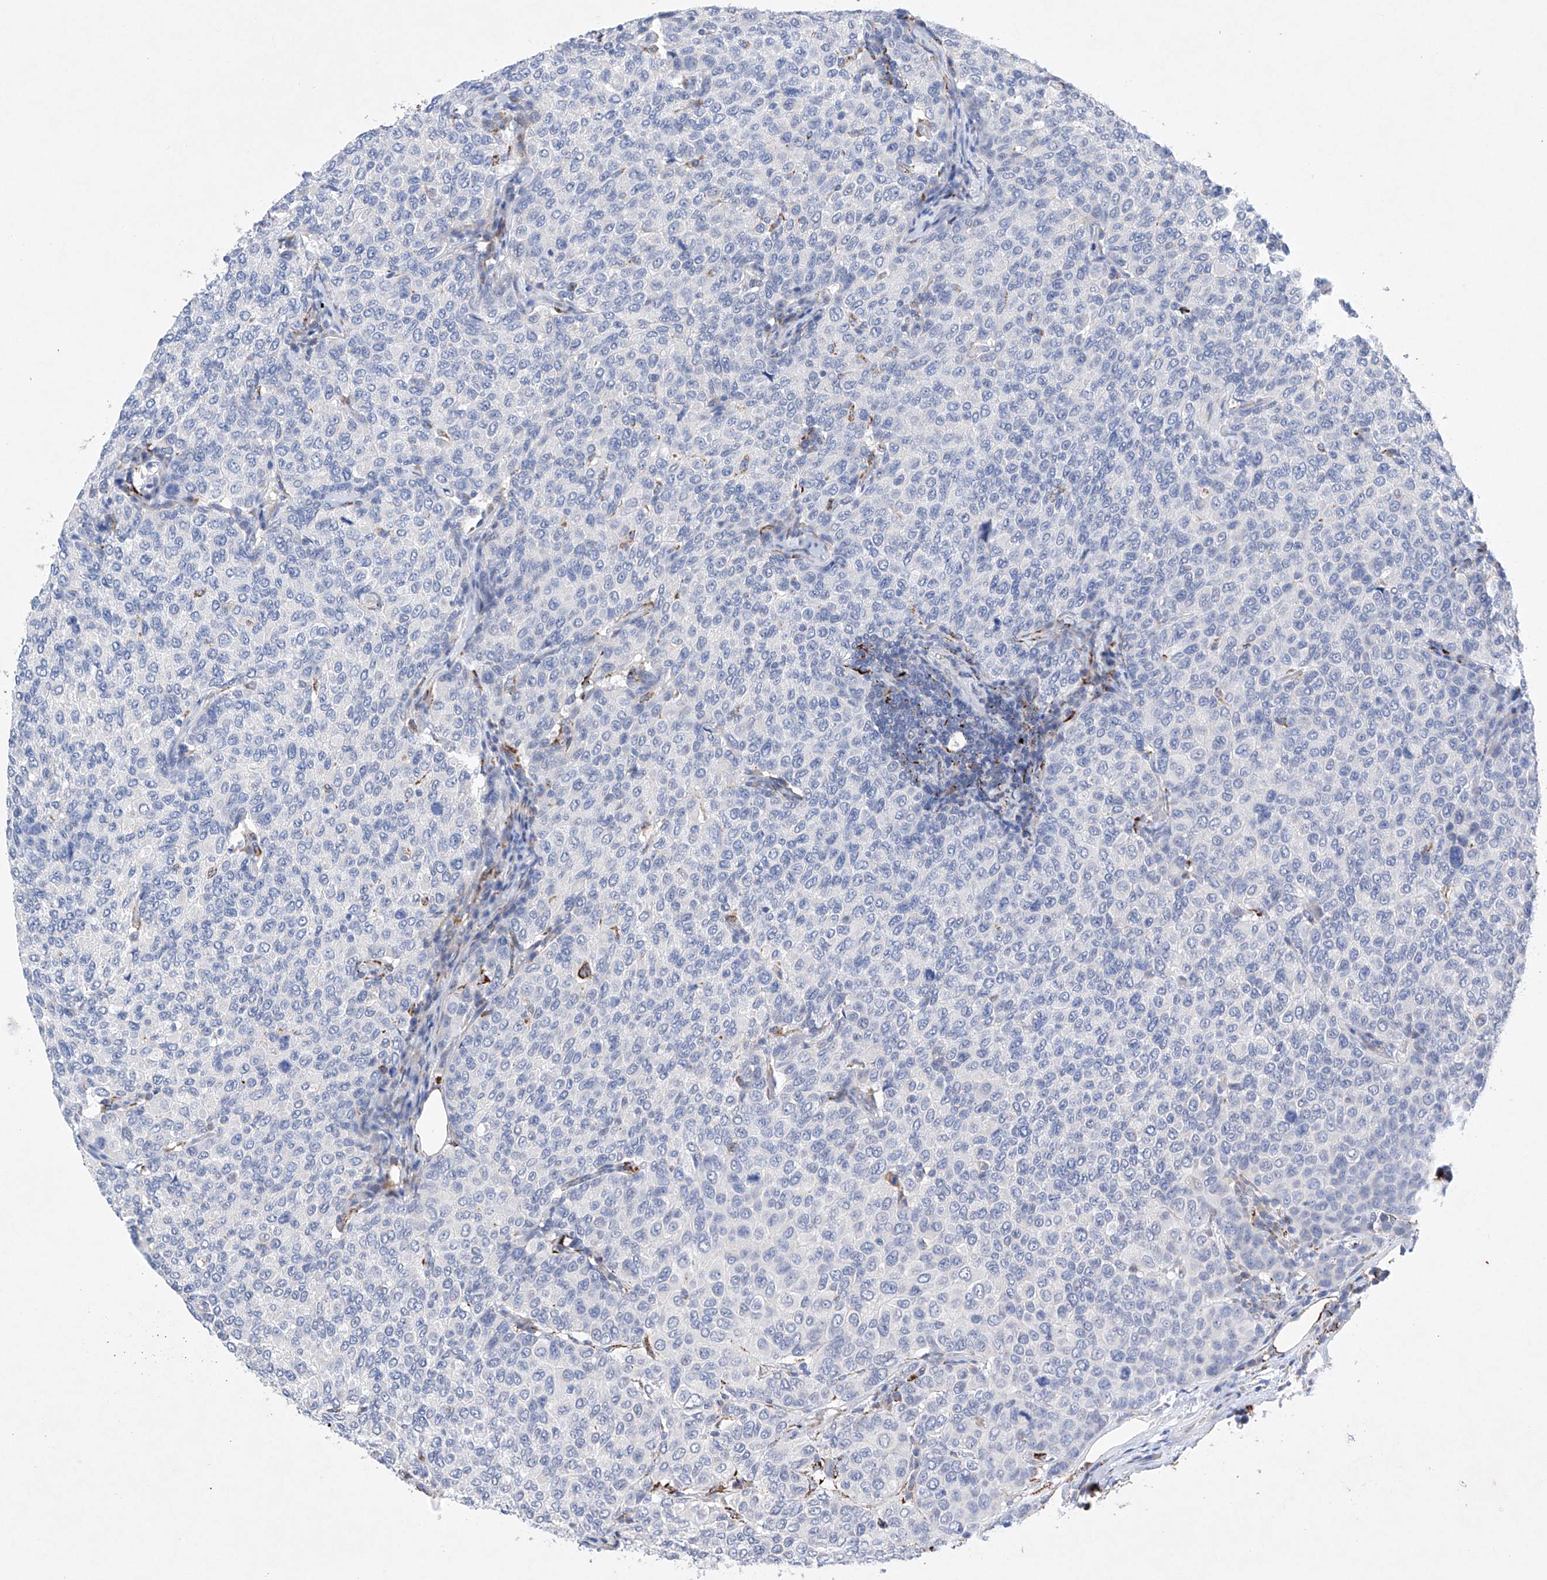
{"staining": {"intensity": "negative", "quantity": "none", "location": "none"}, "tissue": "breast cancer", "cell_type": "Tumor cells", "image_type": "cancer", "snomed": [{"axis": "morphology", "description": "Duct carcinoma"}, {"axis": "topography", "description": "Breast"}], "caption": "Tumor cells show no significant protein positivity in breast cancer. (Stains: DAB (3,3'-diaminobenzidine) immunohistochemistry (IHC) with hematoxylin counter stain, Microscopy: brightfield microscopy at high magnification).", "gene": "NRROS", "patient": {"sex": "female", "age": 55}}